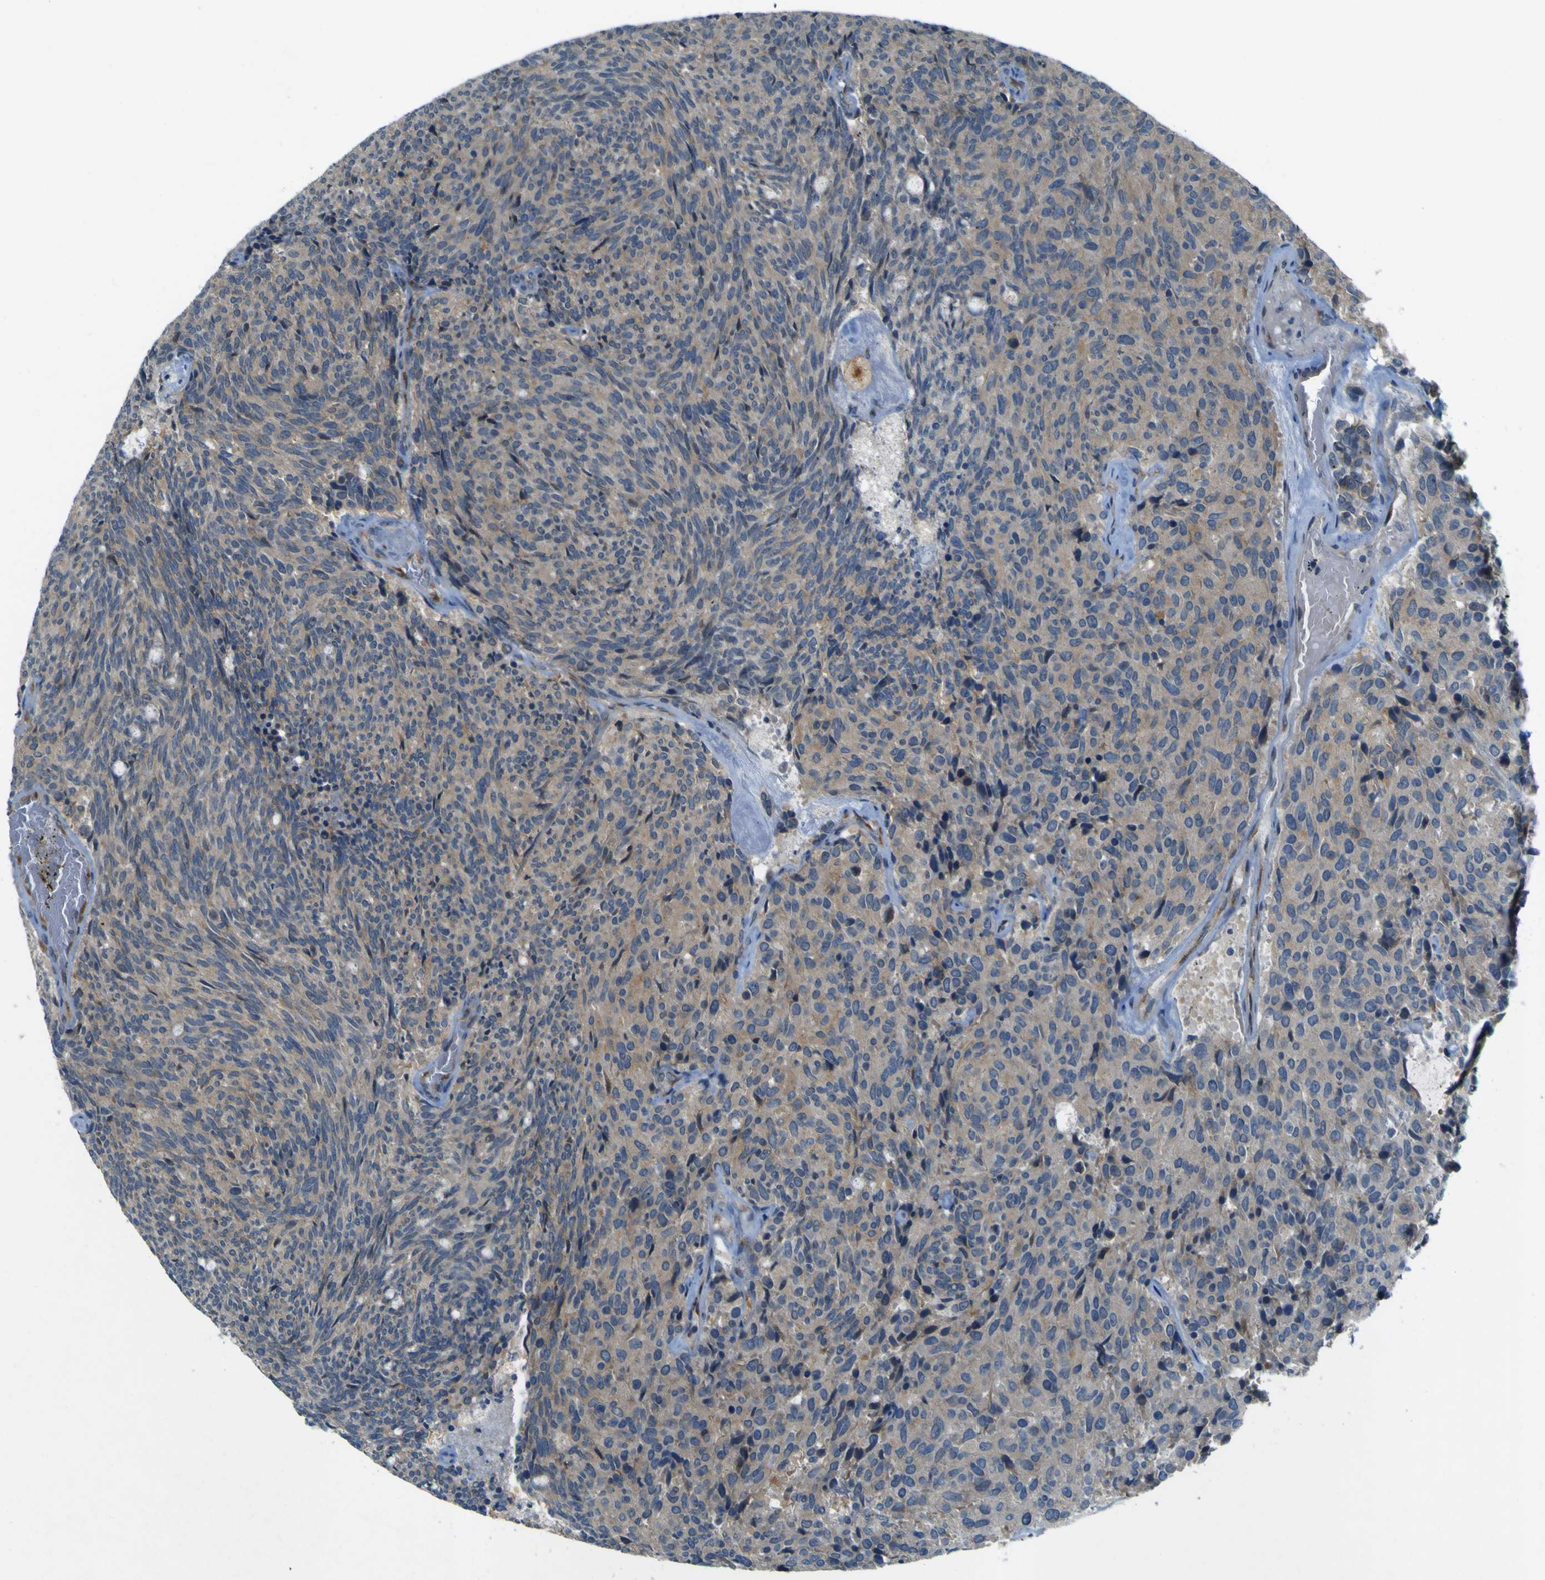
{"staining": {"intensity": "negative", "quantity": "none", "location": "none"}, "tissue": "carcinoid", "cell_type": "Tumor cells", "image_type": "cancer", "snomed": [{"axis": "morphology", "description": "Carcinoid, malignant, NOS"}, {"axis": "topography", "description": "Pancreas"}], "caption": "Immunohistochemistry (IHC) of human malignant carcinoid reveals no positivity in tumor cells.", "gene": "IGF2R", "patient": {"sex": "female", "age": 54}}